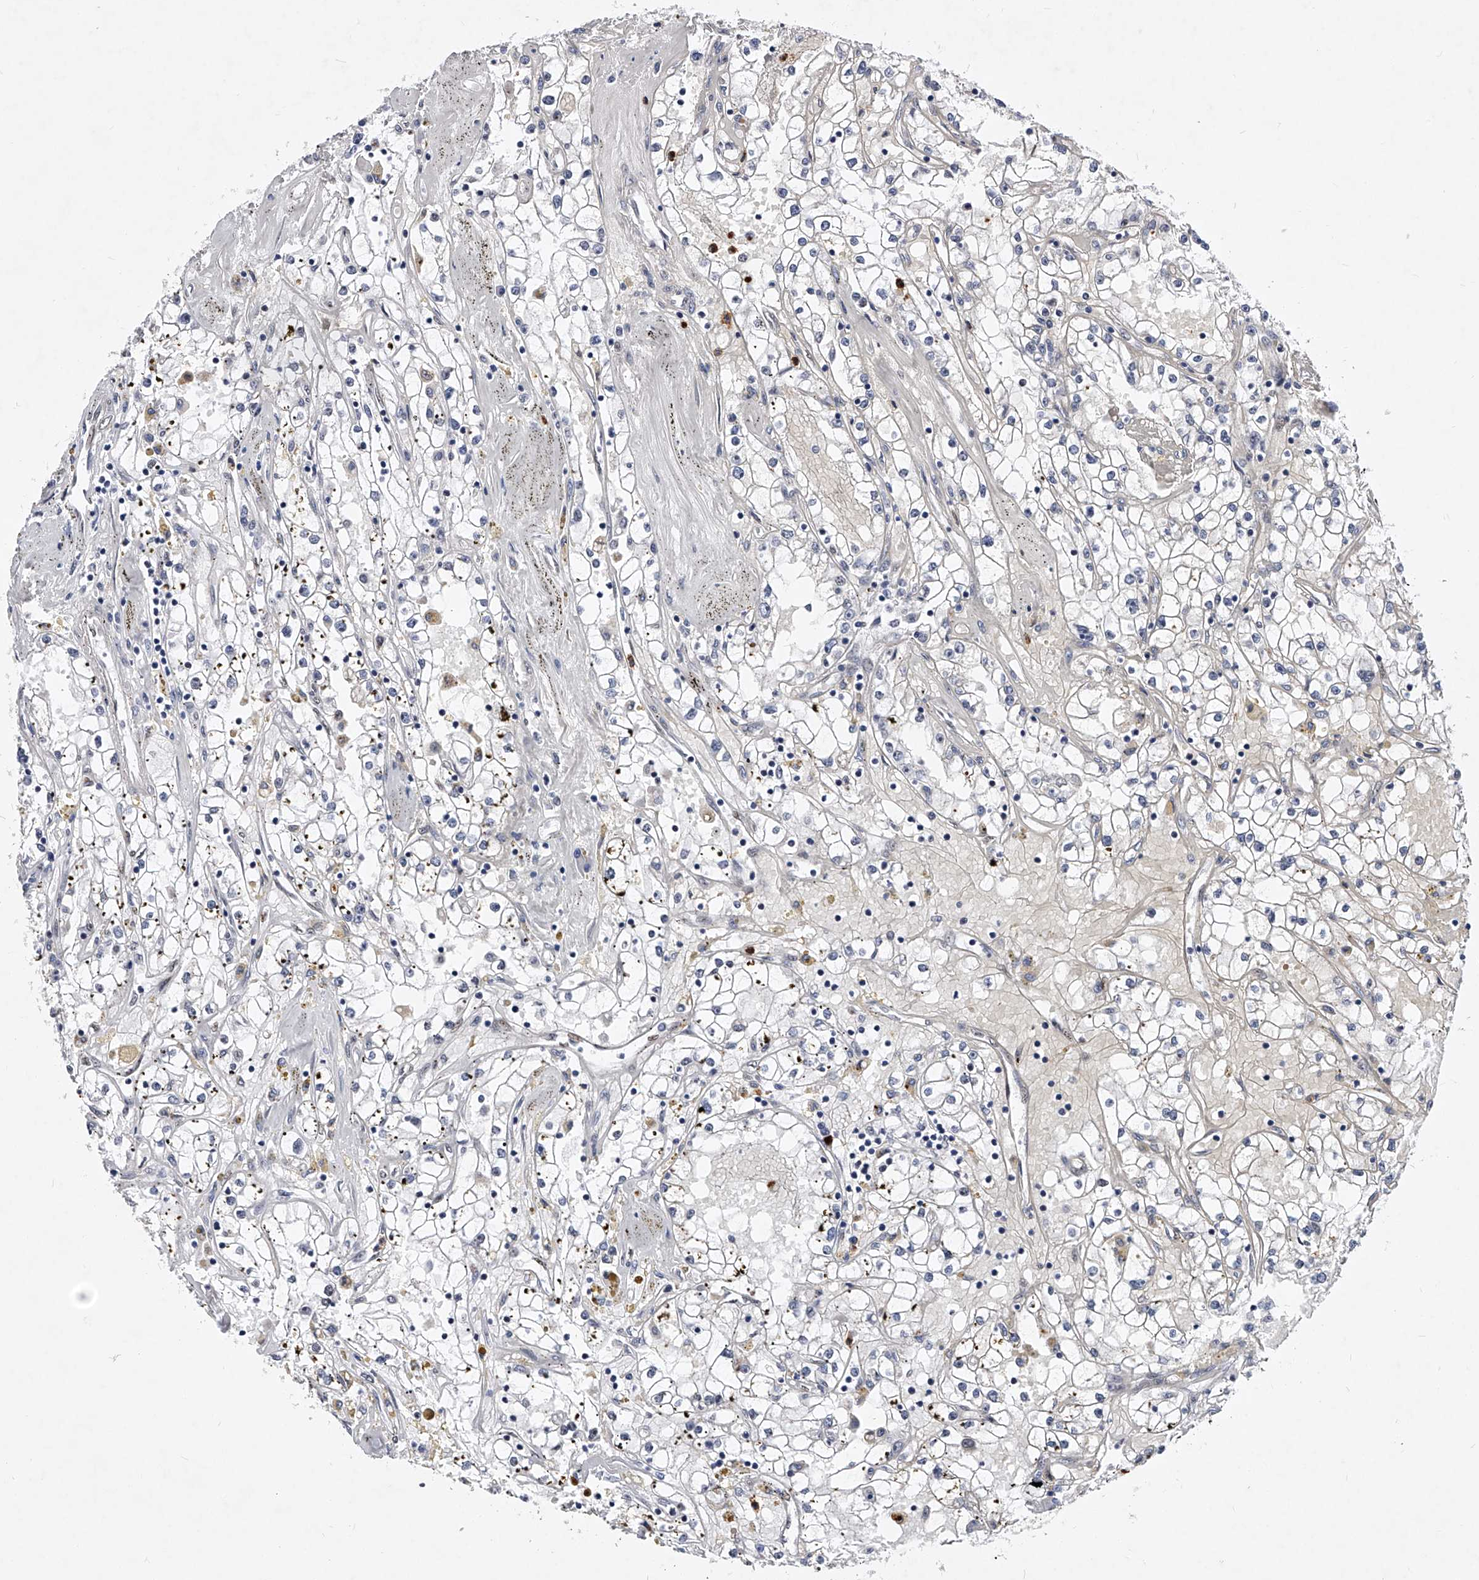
{"staining": {"intensity": "negative", "quantity": "none", "location": "none"}, "tissue": "renal cancer", "cell_type": "Tumor cells", "image_type": "cancer", "snomed": [{"axis": "morphology", "description": "Adenocarcinoma, NOS"}, {"axis": "topography", "description": "Kidney"}], "caption": "An immunohistochemistry micrograph of renal cancer is shown. There is no staining in tumor cells of renal cancer. (Stains: DAB immunohistochemistry with hematoxylin counter stain, Microscopy: brightfield microscopy at high magnification).", "gene": "TESK2", "patient": {"sex": "male", "age": 56}}